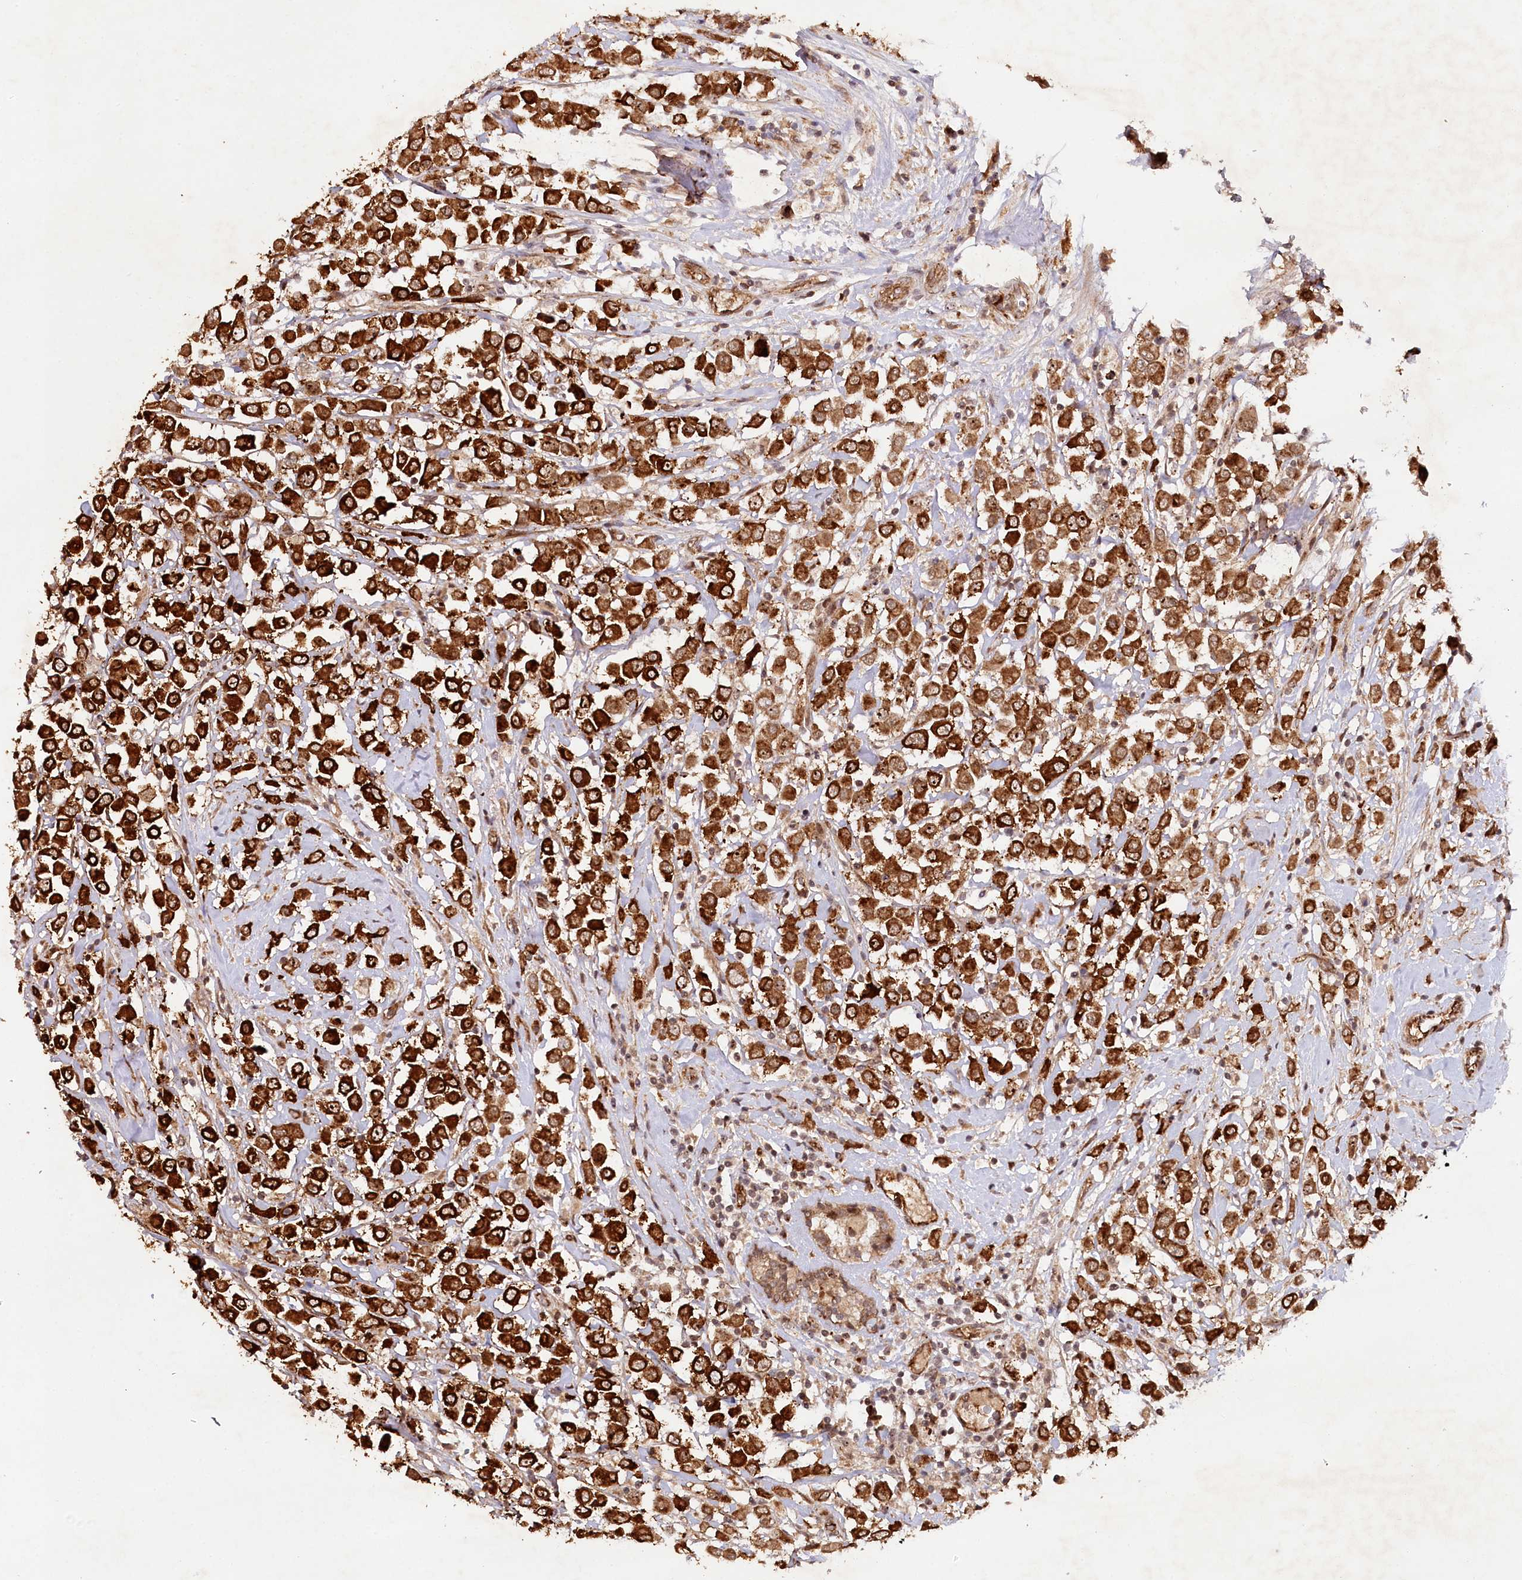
{"staining": {"intensity": "strong", "quantity": ">75%", "location": "cytoplasmic/membranous"}, "tissue": "breast cancer", "cell_type": "Tumor cells", "image_type": "cancer", "snomed": [{"axis": "morphology", "description": "Duct carcinoma"}, {"axis": "topography", "description": "Breast"}], "caption": "High-magnification brightfield microscopy of breast cancer (invasive ductal carcinoma) stained with DAB (3,3'-diaminobenzidine) (brown) and counterstained with hematoxylin (blue). tumor cells exhibit strong cytoplasmic/membranous positivity is present in approximately>75% of cells.", "gene": "ALKBH8", "patient": {"sex": "female", "age": 61}}